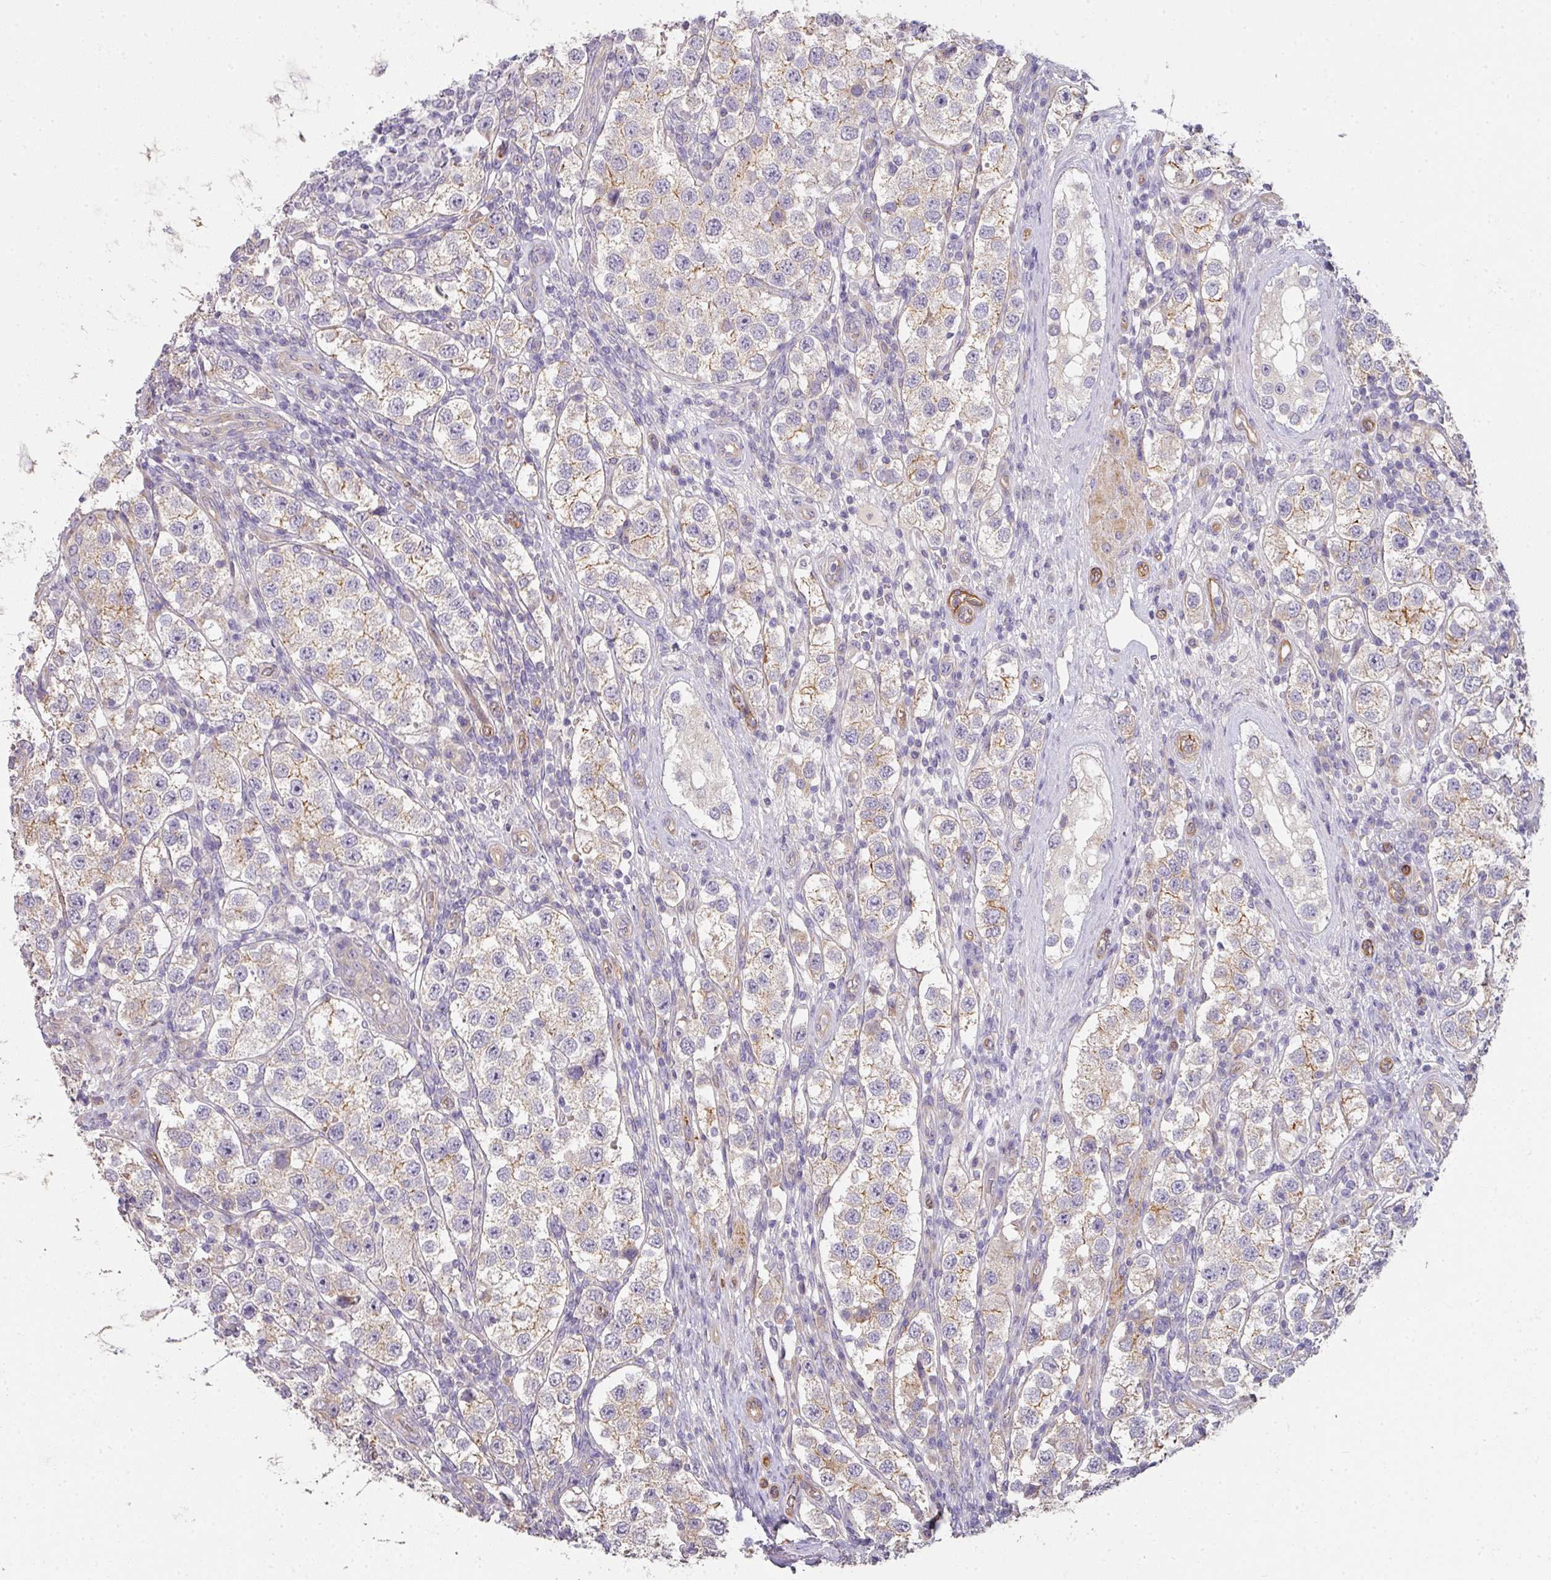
{"staining": {"intensity": "negative", "quantity": "none", "location": "none"}, "tissue": "testis cancer", "cell_type": "Tumor cells", "image_type": "cancer", "snomed": [{"axis": "morphology", "description": "Seminoma, NOS"}, {"axis": "topography", "description": "Testis"}], "caption": "The micrograph exhibits no staining of tumor cells in testis seminoma.", "gene": "PCDH1", "patient": {"sex": "male", "age": 37}}